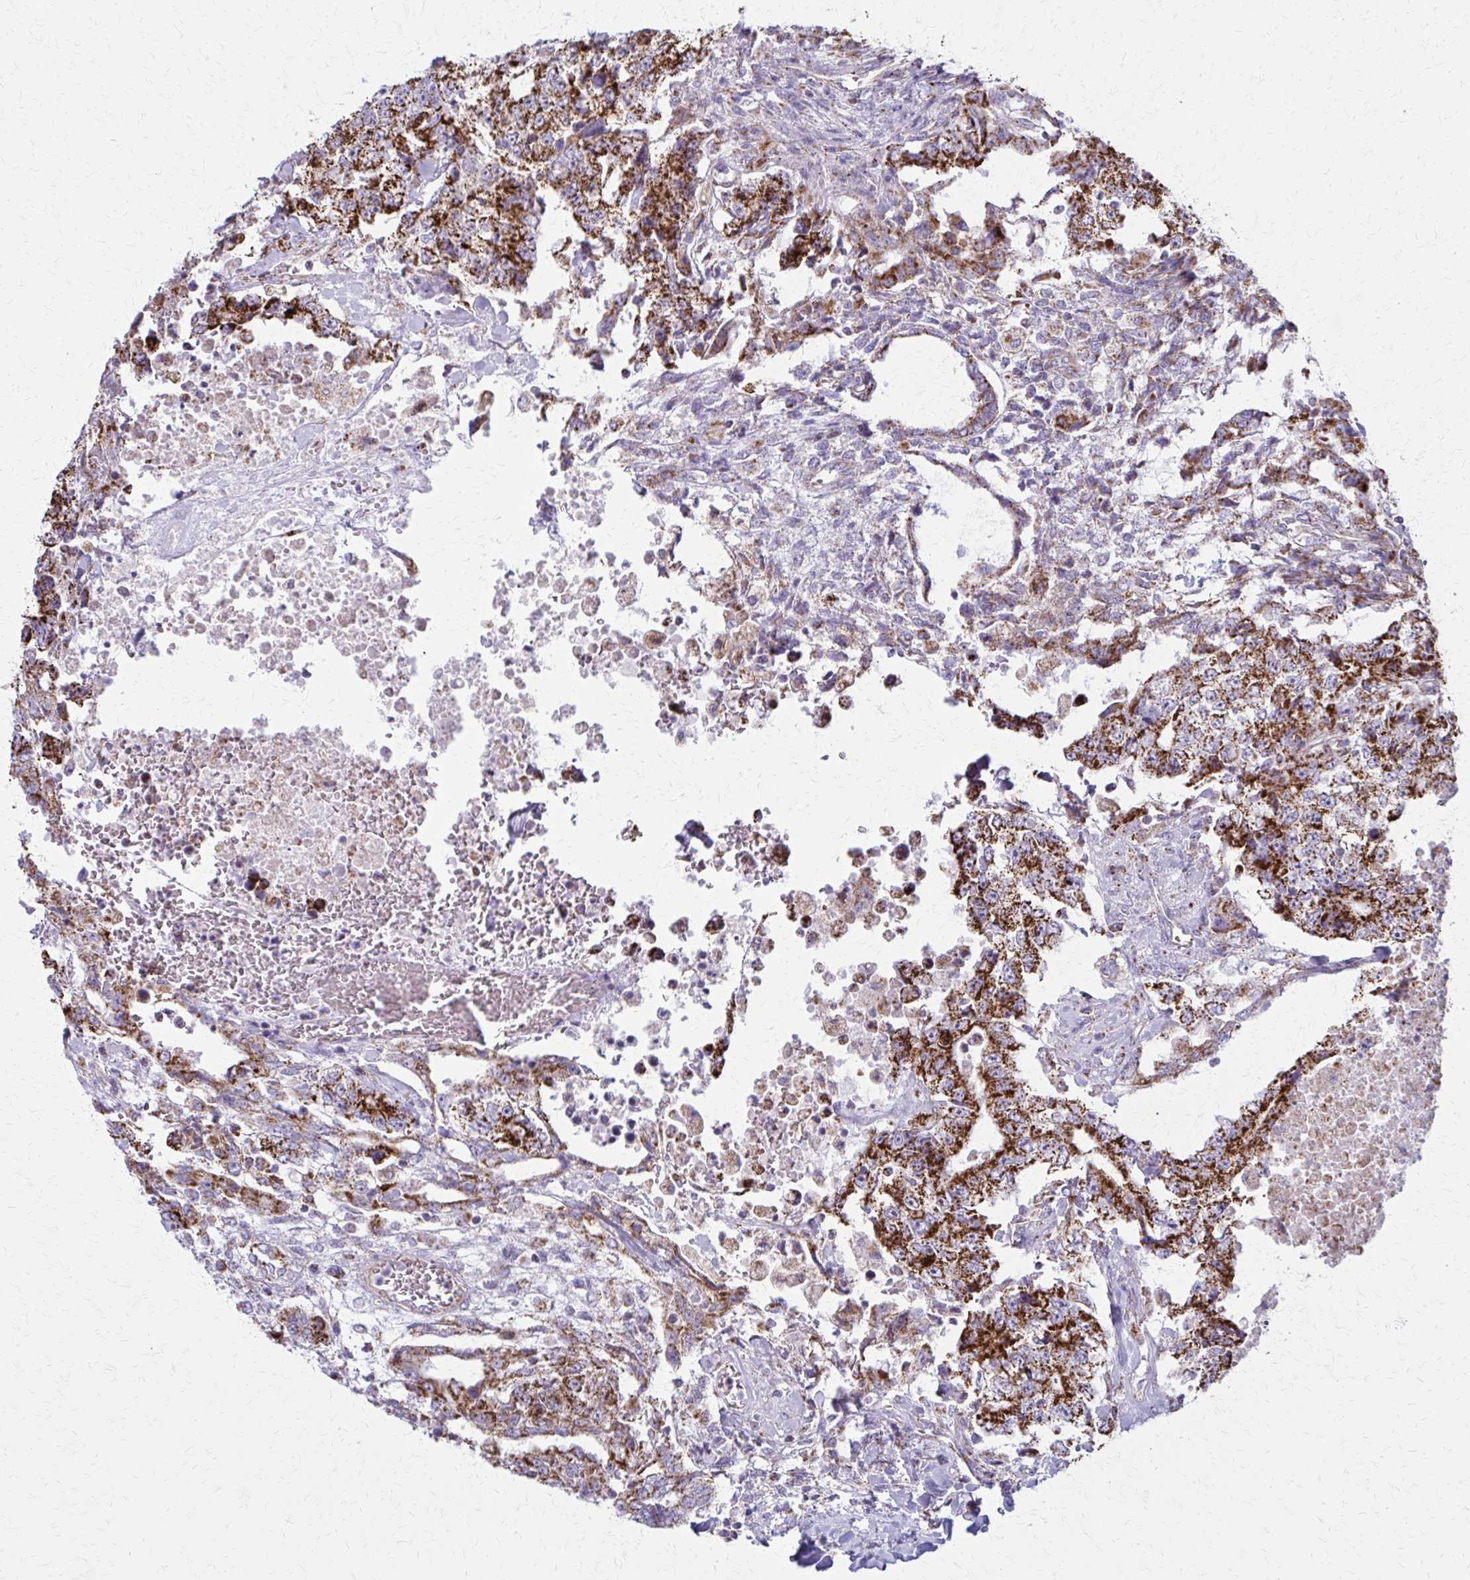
{"staining": {"intensity": "strong", "quantity": ">75%", "location": "cytoplasmic/membranous"}, "tissue": "testis cancer", "cell_type": "Tumor cells", "image_type": "cancer", "snomed": [{"axis": "morphology", "description": "Carcinoma, Embryonal, NOS"}, {"axis": "topography", "description": "Testis"}], "caption": "Immunohistochemistry (IHC) staining of testis cancer (embryonal carcinoma), which displays high levels of strong cytoplasmic/membranous staining in approximately >75% of tumor cells indicating strong cytoplasmic/membranous protein expression. The staining was performed using DAB (3,3'-diaminobenzidine) (brown) for protein detection and nuclei were counterstained in hematoxylin (blue).", "gene": "TVP23A", "patient": {"sex": "male", "age": 24}}